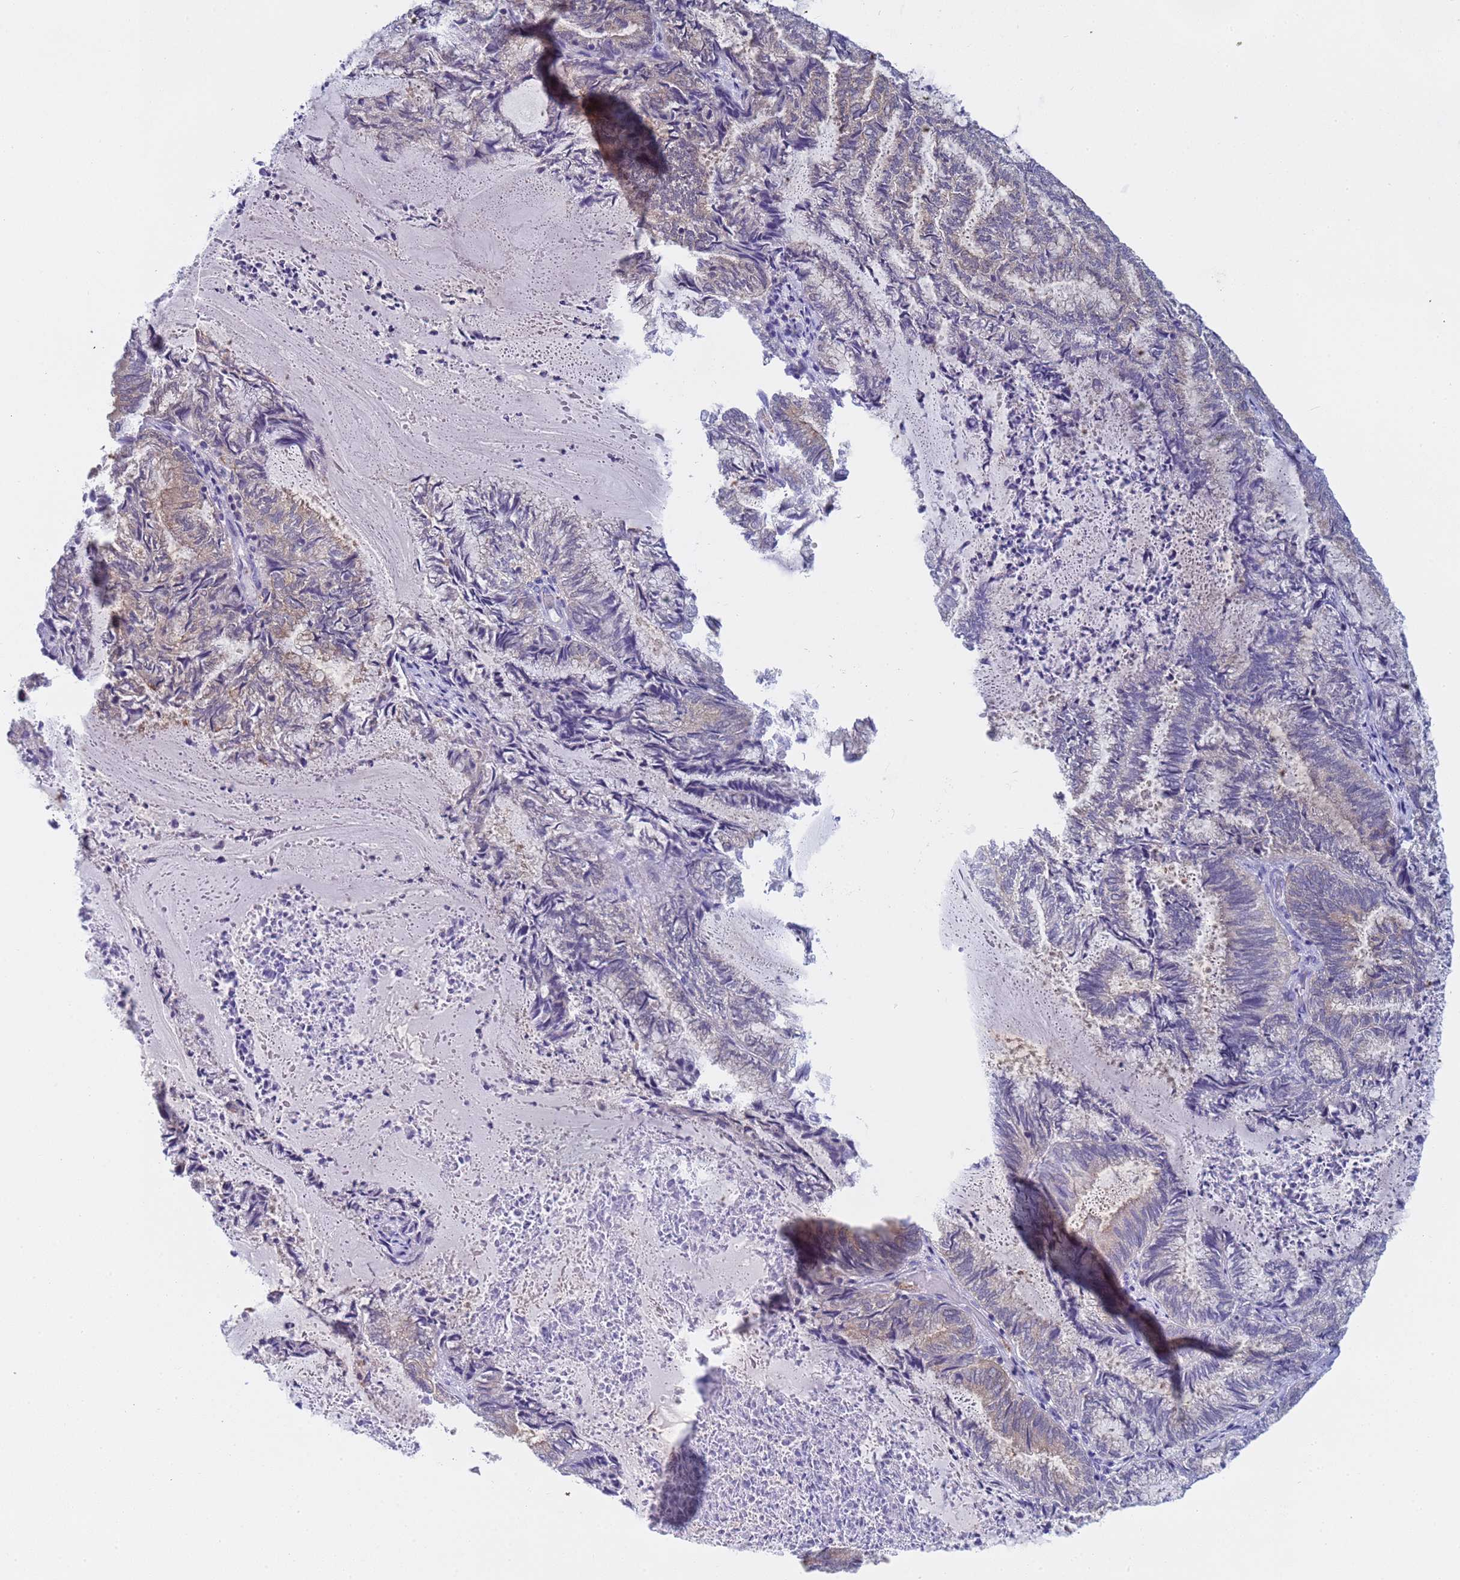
{"staining": {"intensity": "weak", "quantity": "<25%", "location": "cytoplasmic/membranous"}, "tissue": "endometrial cancer", "cell_type": "Tumor cells", "image_type": "cancer", "snomed": [{"axis": "morphology", "description": "Adenocarcinoma, NOS"}, {"axis": "topography", "description": "Endometrium"}], "caption": "Tumor cells show no significant protein staining in adenocarcinoma (endometrial).", "gene": "CAPN7", "patient": {"sex": "female", "age": 80}}